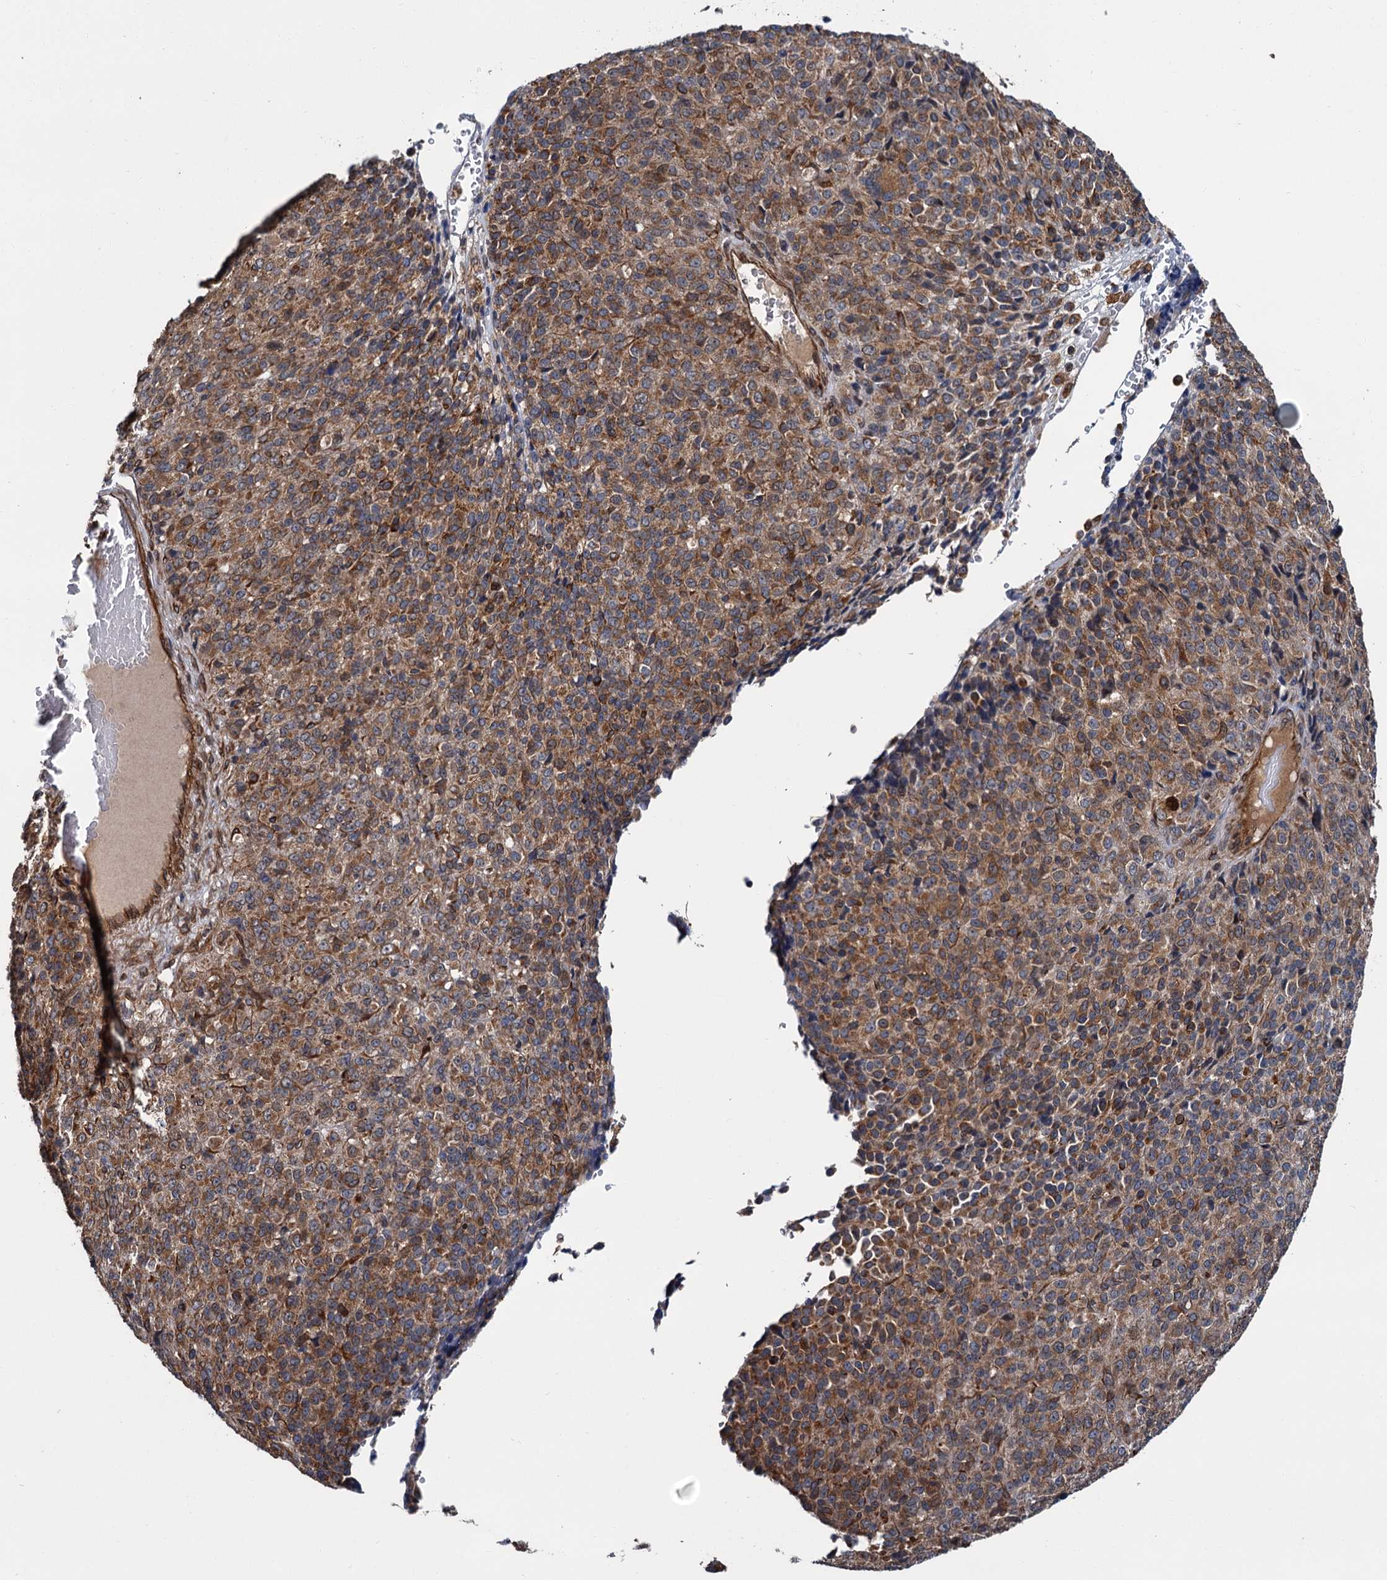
{"staining": {"intensity": "moderate", "quantity": ">75%", "location": "cytoplasmic/membranous"}, "tissue": "melanoma", "cell_type": "Tumor cells", "image_type": "cancer", "snomed": [{"axis": "morphology", "description": "Malignant melanoma, Metastatic site"}, {"axis": "topography", "description": "Brain"}], "caption": "Malignant melanoma (metastatic site) stained with immunohistochemistry demonstrates moderate cytoplasmic/membranous staining in about >75% of tumor cells. The protein of interest is stained brown, and the nuclei are stained in blue (DAB IHC with brightfield microscopy, high magnification).", "gene": "ZFYVE19", "patient": {"sex": "female", "age": 56}}